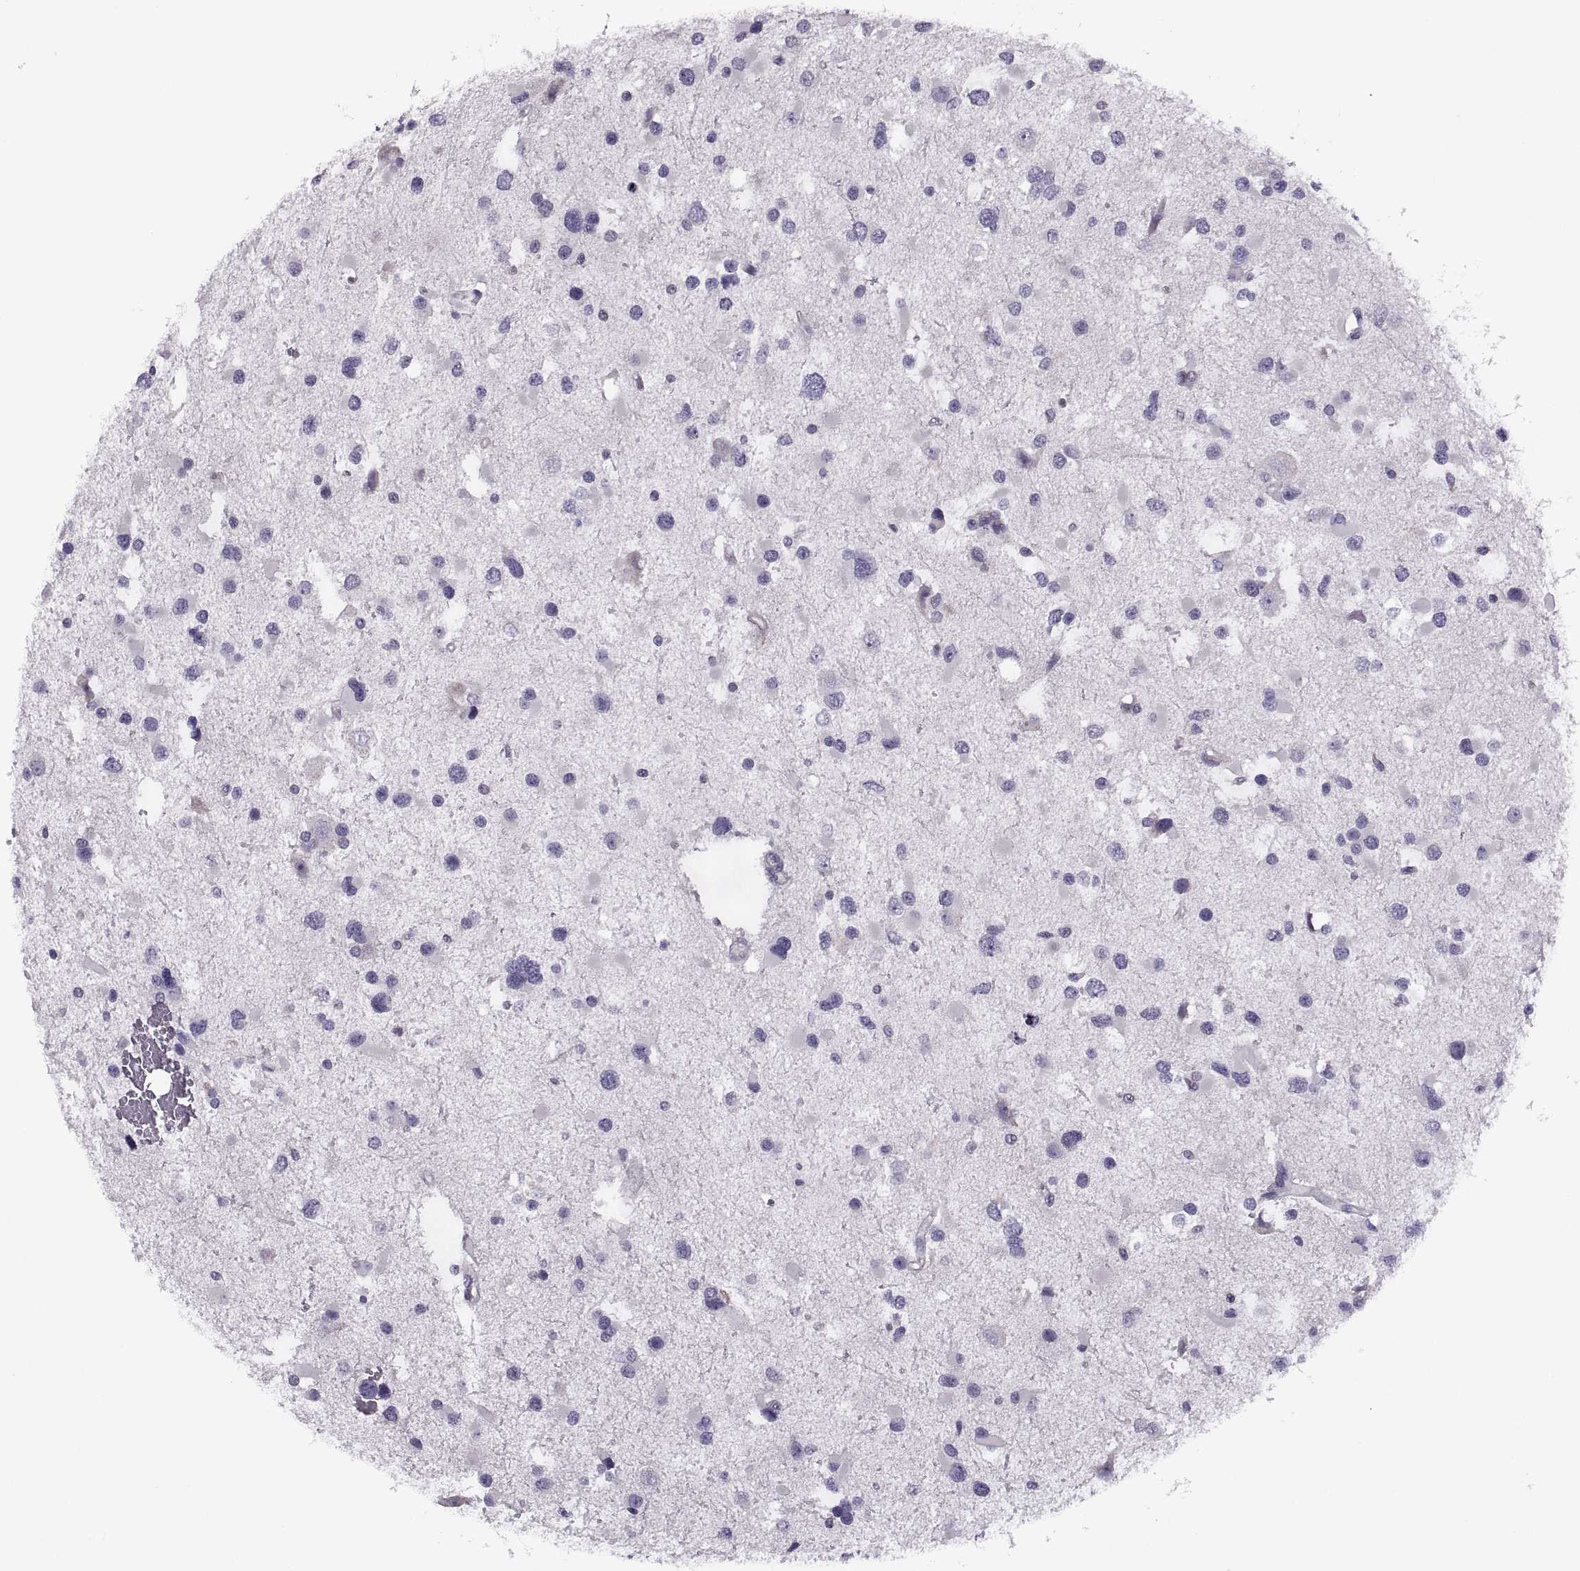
{"staining": {"intensity": "negative", "quantity": "none", "location": "none"}, "tissue": "glioma", "cell_type": "Tumor cells", "image_type": "cancer", "snomed": [{"axis": "morphology", "description": "Glioma, malignant, Low grade"}, {"axis": "topography", "description": "Brain"}], "caption": "This histopathology image is of malignant low-grade glioma stained with immunohistochemistry to label a protein in brown with the nuclei are counter-stained blue. There is no positivity in tumor cells.", "gene": "LETM2", "patient": {"sex": "female", "age": 32}}